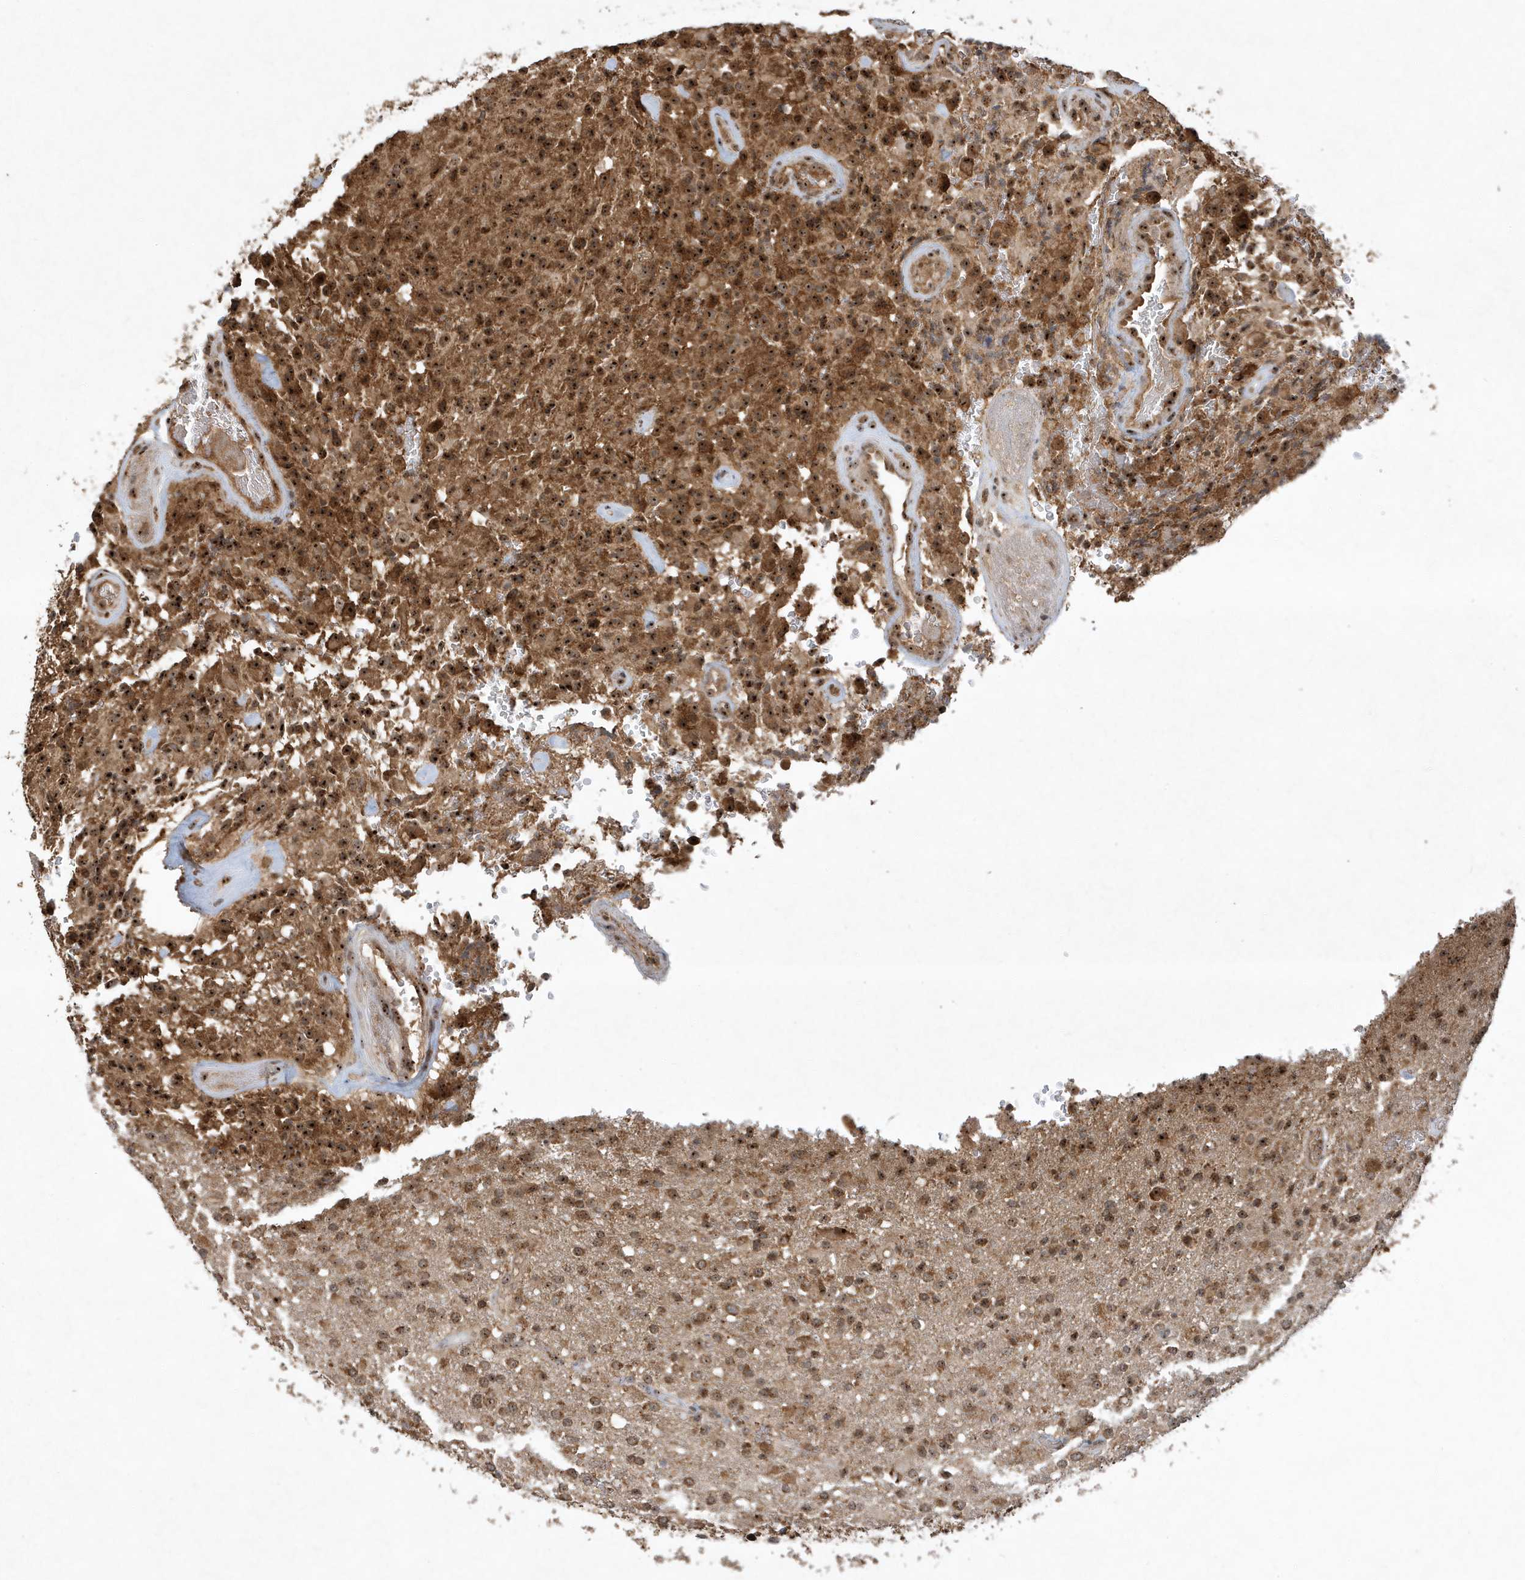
{"staining": {"intensity": "strong", "quantity": ">75%", "location": "cytoplasmic/membranous,nuclear"}, "tissue": "glioma", "cell_type": "Tumor cells", "image_type": "cancer", "snomed": [{"axis": "morphology", "description": "Glioma, malignant, High grade"}, {"axis": "topography", "description": "Brain"}], "caption": "A high amount of strong cytoplasmic/membranous and nuclear staining is identified in about >75% of tumor cells in glioma tissue.", "gene": "ABCB9", "patient": {"sex": "male", "age": 71}}